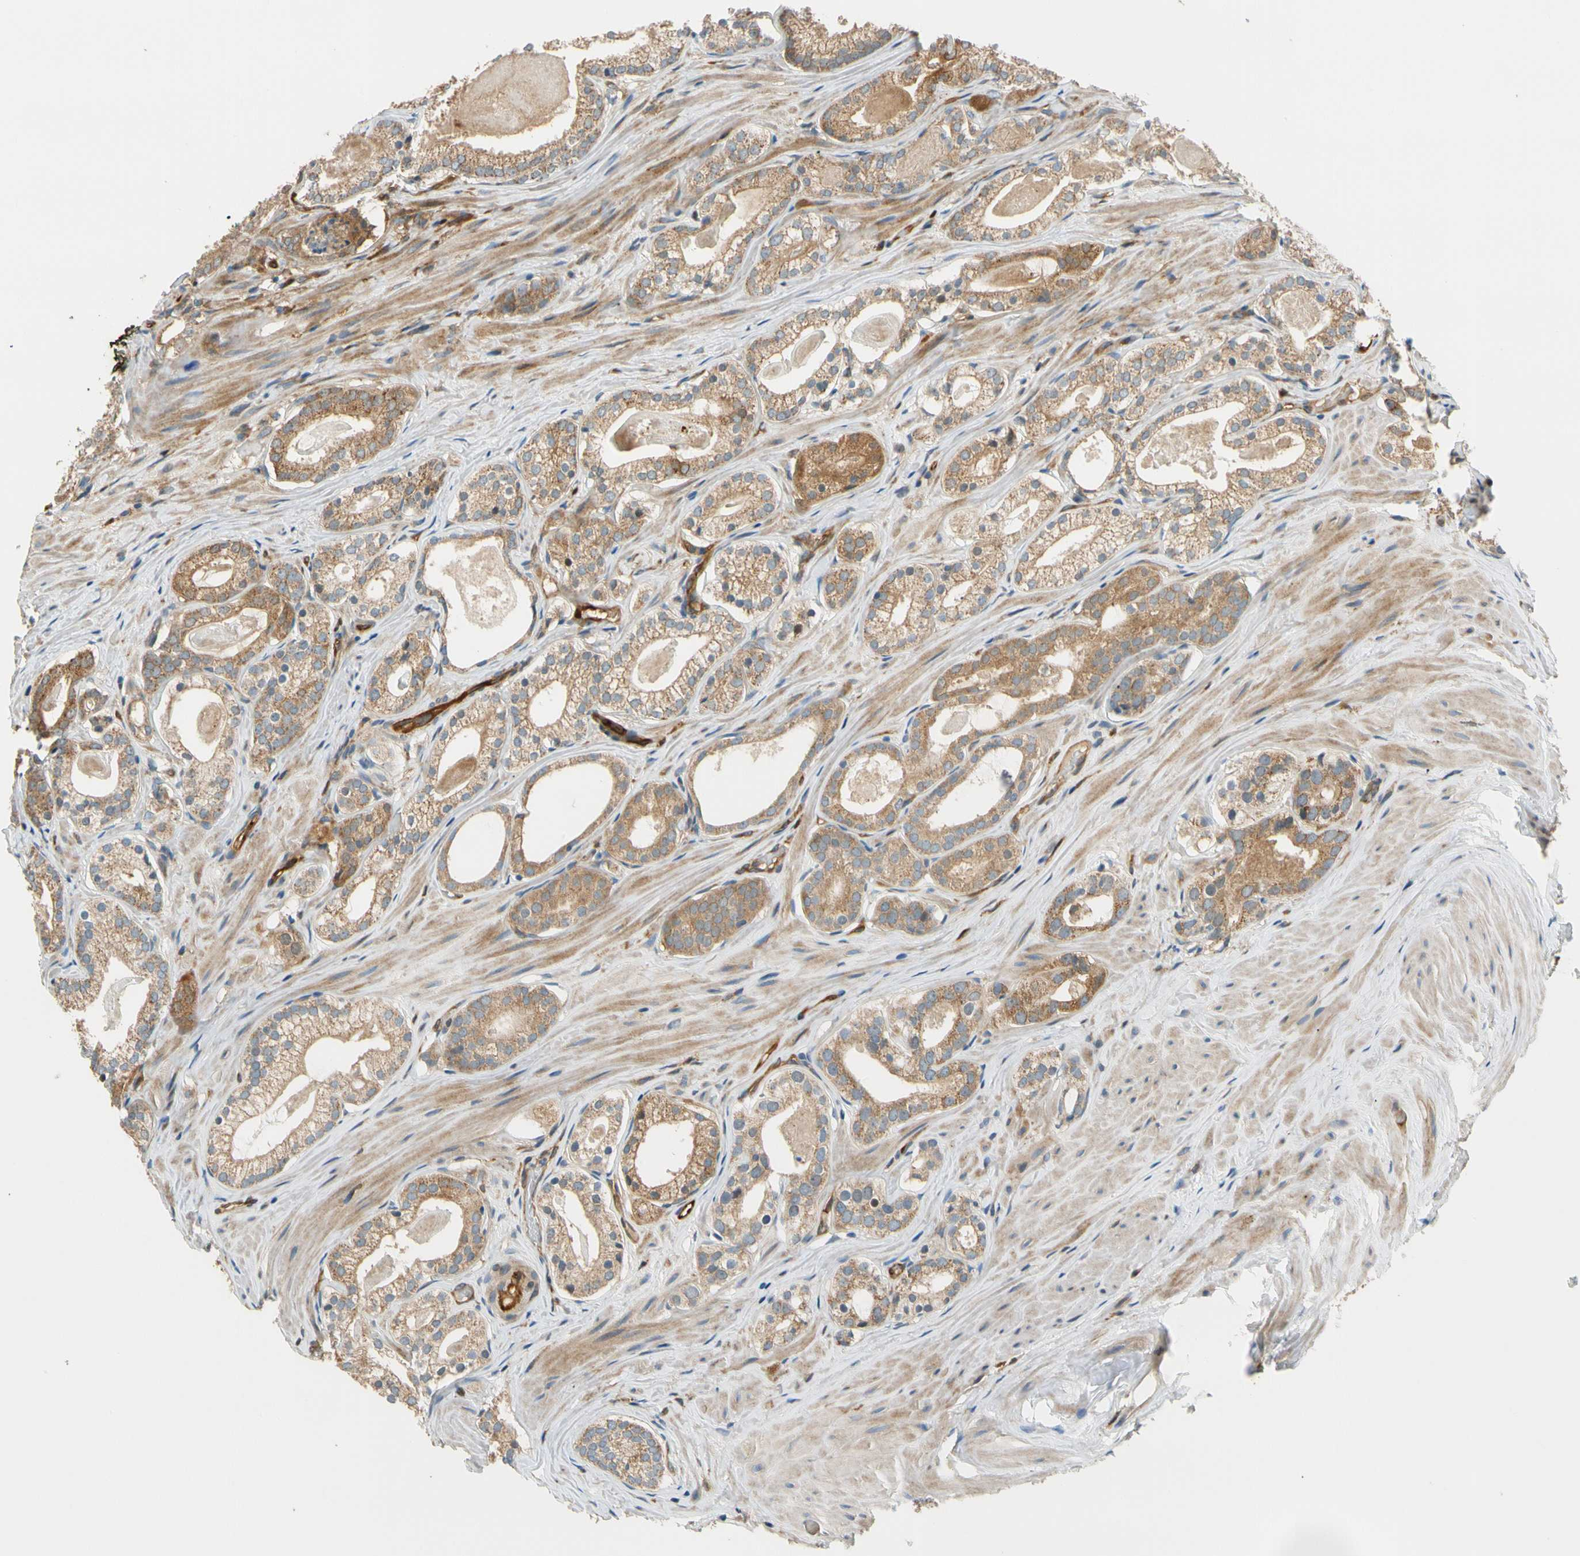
{"staining": {"intensity": "moderate", "quantity": ">75%", "location": "cytoplasmic/membranous"}, "tissue": "prostate cancer", "cell_type": "Tumor cells", "image_type": "cancer", "snomed": [{"axis": "morphology", "description": "Adenocarcinoma, Low grade"}, {"axis": "topography", "description": "Prostate"}], "caption": "Immunohistochemistry (IHC) (DAB (3,3'-diaminobenzidine)) staining of prostate cancer (low-grade adenocarcinoma) displays moderate cytoplasmic/membranous protein positivity in approximately >75% of tumor cells.", "gene": "PARP14", "patient": {"sex": "male", "age": 59}}